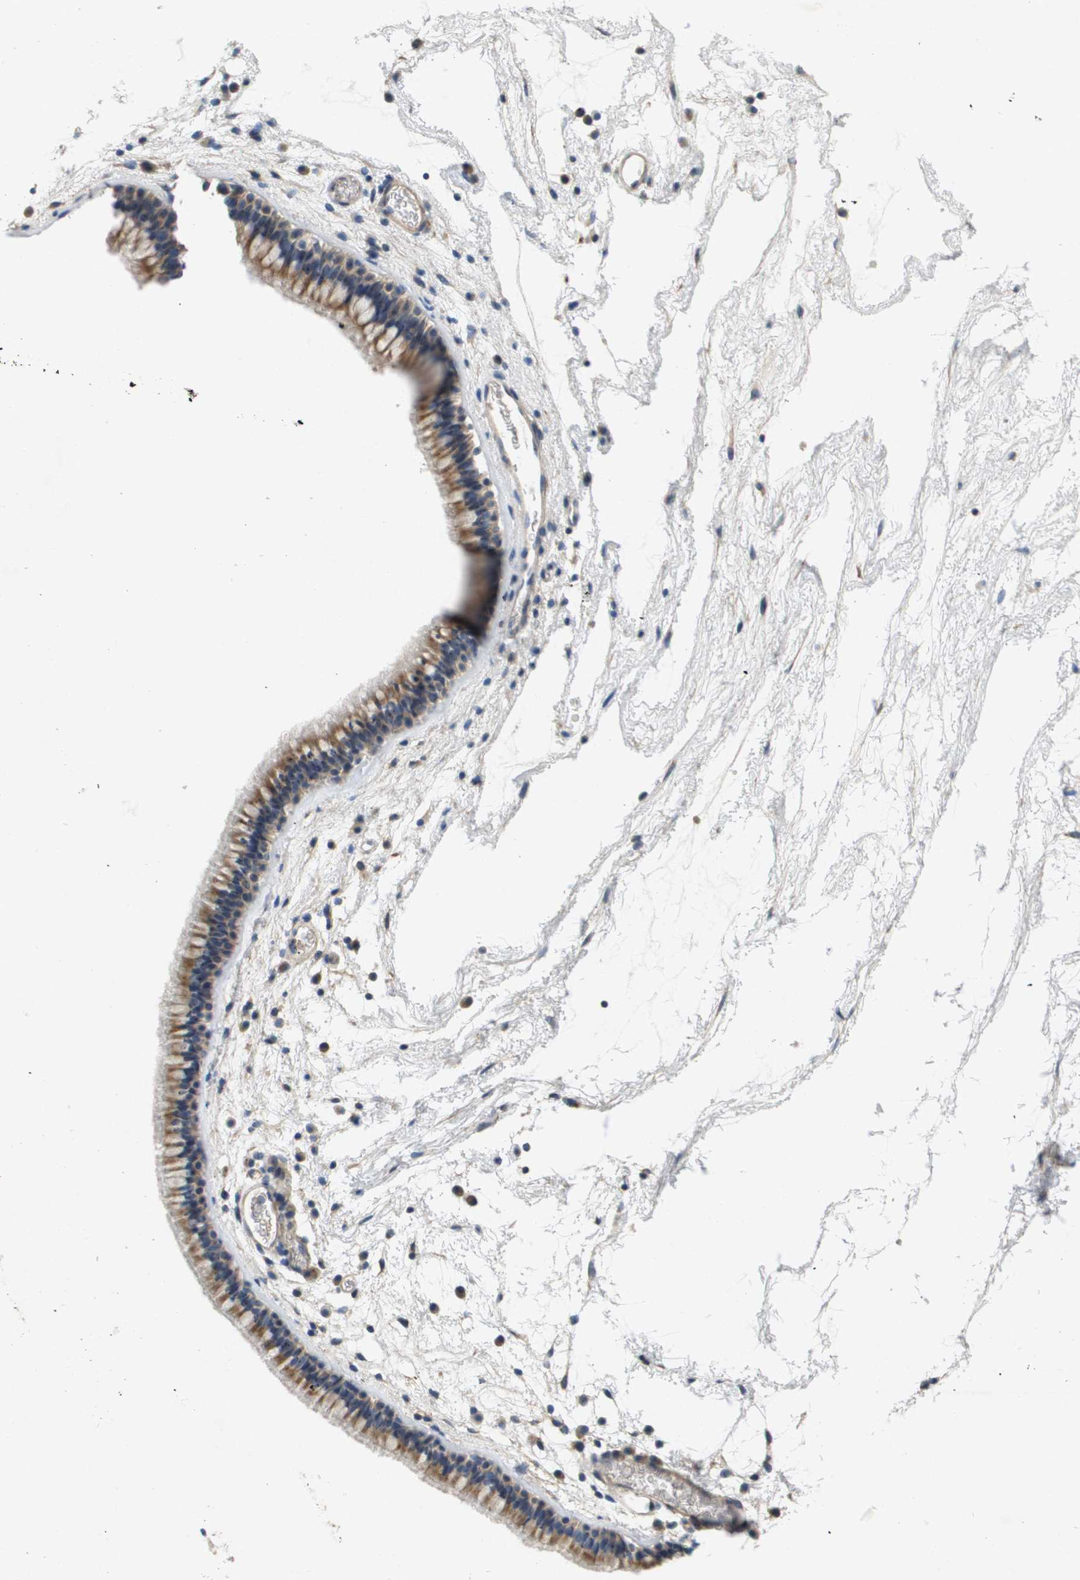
{"staining": {"intensity": "moderate", "quantity": ">75%", "location": "cytoplasmic/membranous"}, "tissue": "nasopharynx", "cell_type": "Respiratory epithelial cells", "image_type": "normal", "snomed": [{"axis": "morphology", "description": "Normal tissue, NOS"}, {"axis": "morphology", "description": "Inflammation, NOS"}, {"axis": "topography", "description": "Nasopharynx"}], "caption": "Human nasopharynx stained with a brown dye displays moderate cytoplasmic/membranous positive staining in about >75% of respiratory epithelial cells.", "gene": "B3GNT5", "patient": {"sex": "male", "age": 48}}